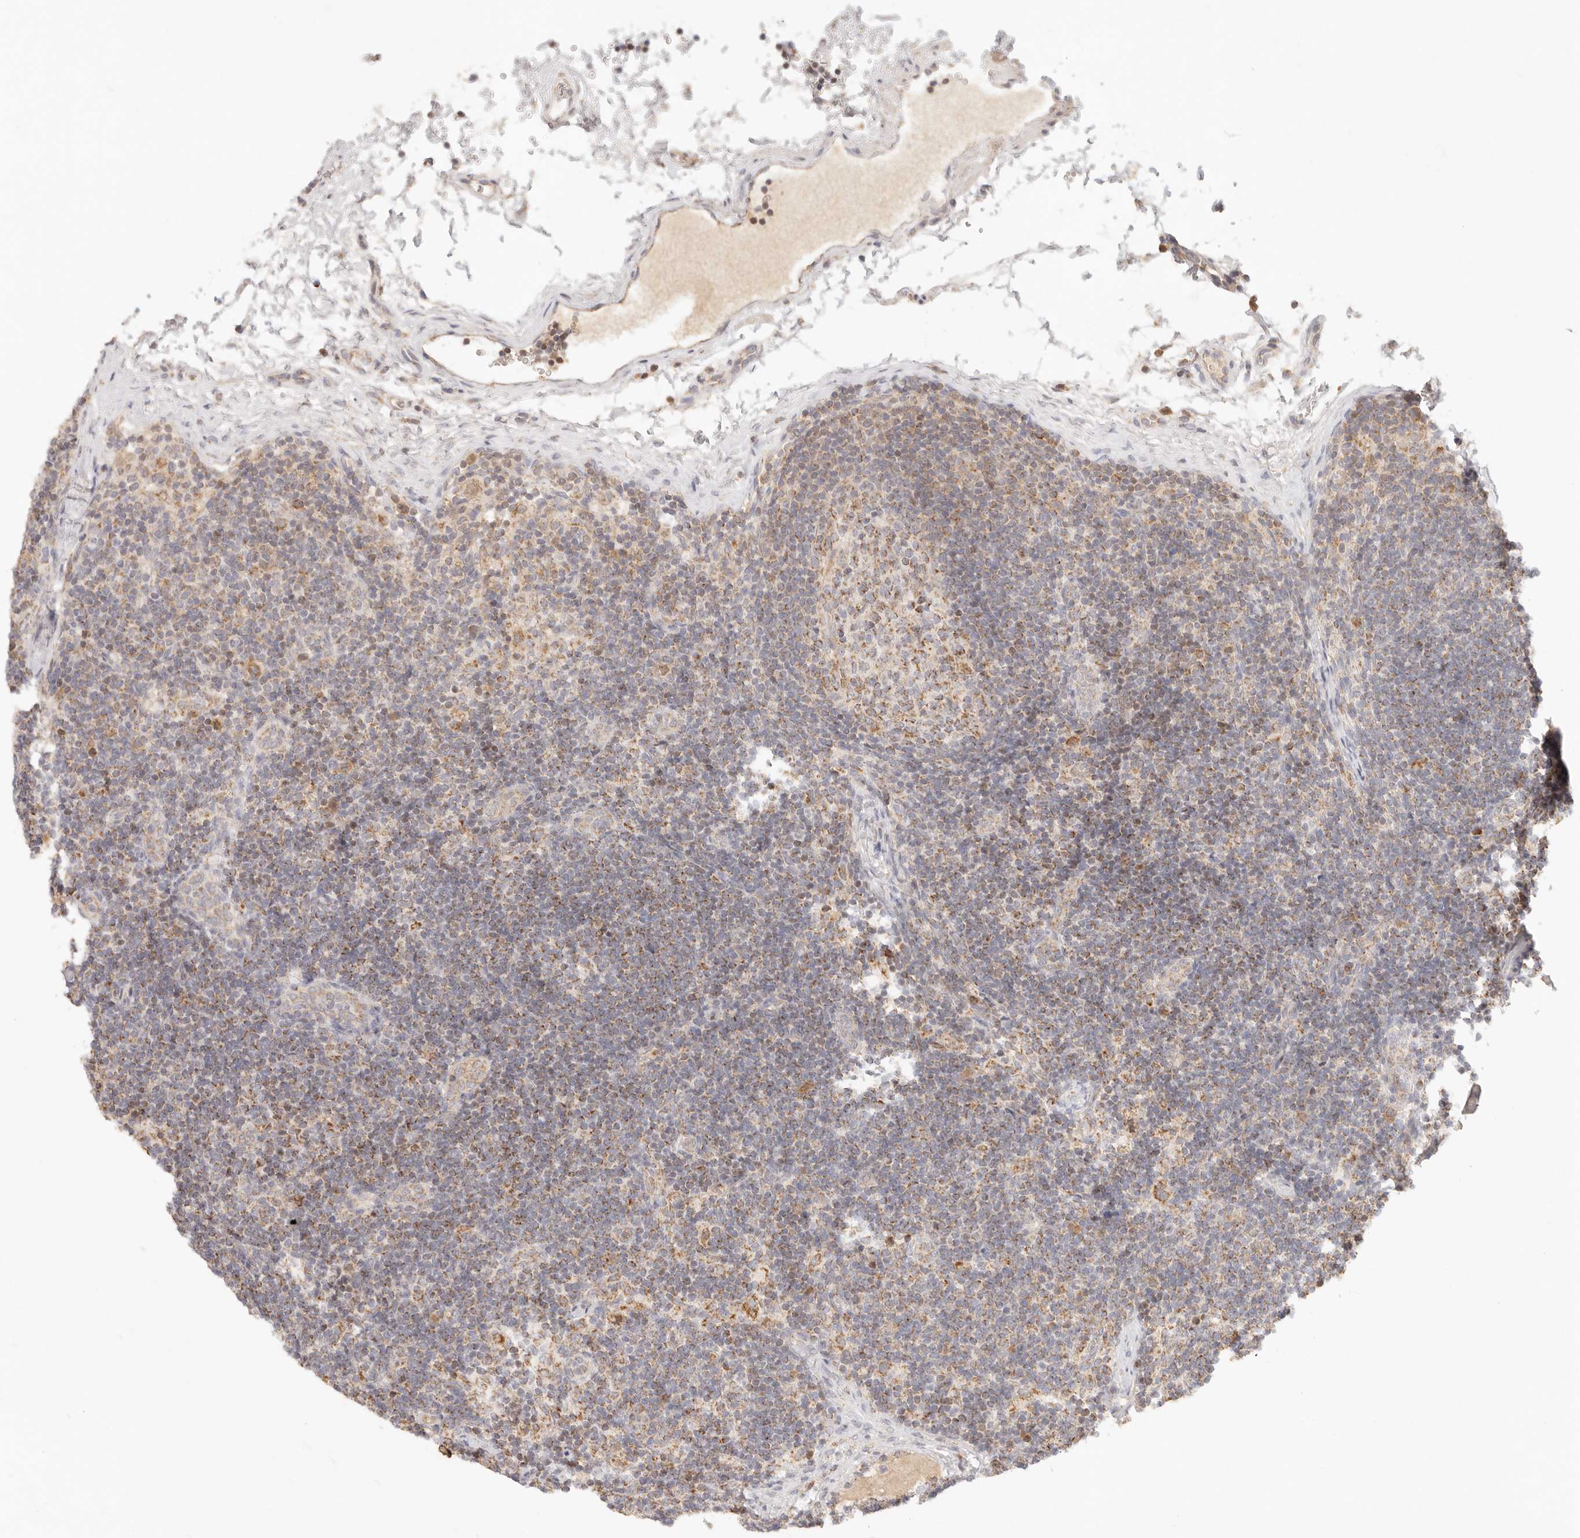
{"staining": {"intensity": "moderate", "quantity": "25%-75%", "location": "cytoplasmic/membranous"}, "tissue": "lymph node", "cell_type": "Germinal center cells", "image_type": "normal", "snomed": [{"axis": "morphology", "description": "Normal tissue, NOS"}, {"axis": "topography", "description": "Lymph node"}], "caption": "Immunohistochemistry (IHC) image of benign lymph node: lymph node stained using immunohistochemistry (IHC) demonstrates medium levels of moderate protein expression localized specifically in the cytoplasmic/membranous of germinal center cells, appearing as a cytoplasmic/membranous brown color.", "gene": "COA6", "patient": {"sex": "female", "age": 22}}